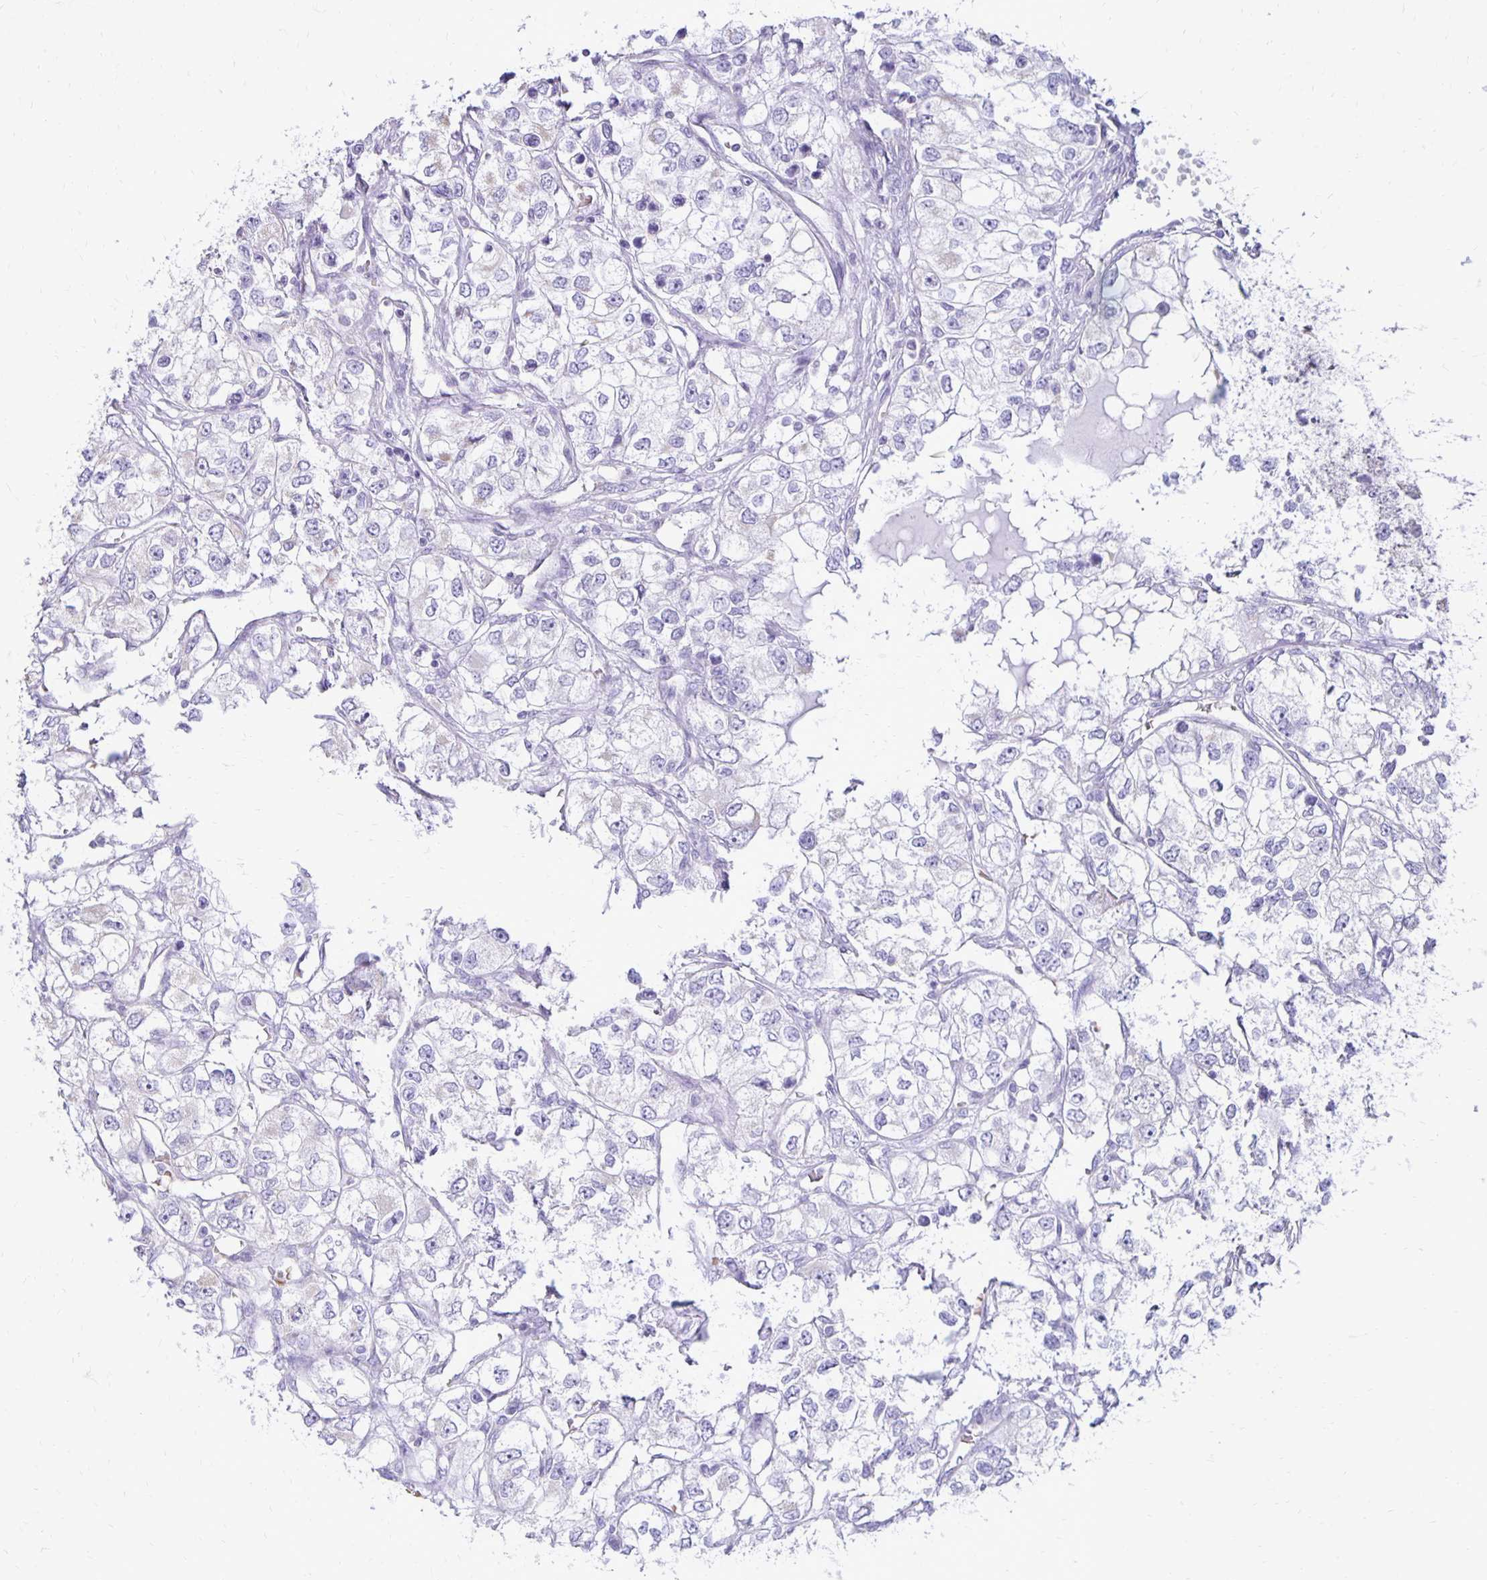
{"staining": {"intensity": "negative", "quantity": "none", "location": "none"}, "tissue": "renal cancer", "cell_type": "Tumor cells", "image_type": "cancer", "snomed": [{"axis": "morphology", "description": "Adenocarcinoma, NOS"}, {"axis": "topography", "description": "Kidney"}], "caption": "Immunohistochemistry of adenocarcinoma (renal) reveals no staining in tumor cells.", "gene": "FN3K", "patient": {"sex": "female", "age": 59}}